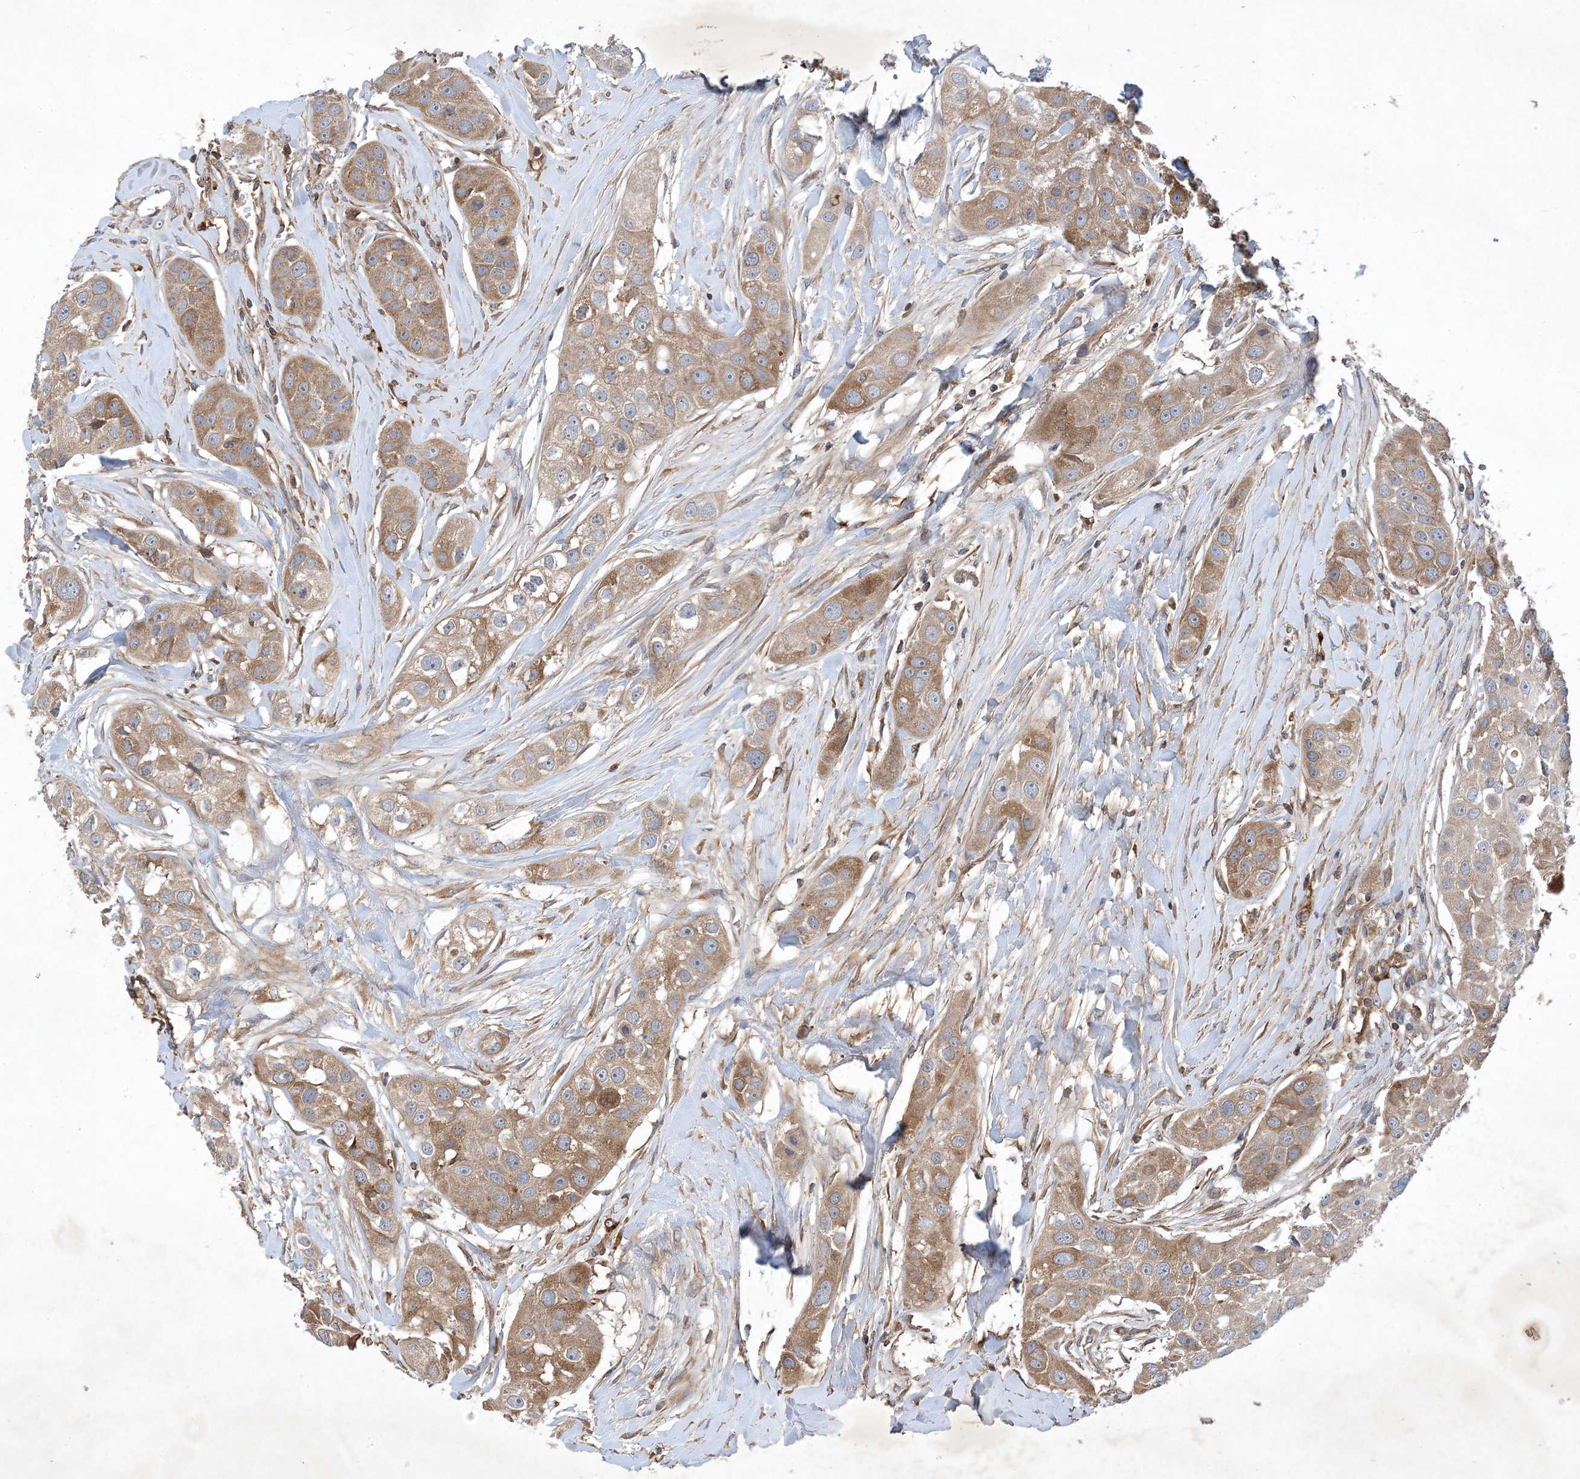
{"staining": {"intensity": "moderate", "quantity": ">75%", "location": "cytoplasmic/membranous"}, "tissue": "head and neck cancer", "cell_type": "Tumor cells", "image_type": "cancer", "snomed": [{"axis": "morphology", "description": "Normal tissue, NOS"}, {"axis": "morphology", "description": "Squamous cell carcinoma, NOS"}, {"axis": "topography", "description": "Skeletal muscle"}, {"axis": "topography", "description": "Head-Neck"}], "caption": "A brown stain highlights moderate cytoplasmic/membranous staining of a protein in head and neck cancer tumor cells. (Brightfield microscopy of DAB IHC at high magnification).", "gene": "STK19", "patient": {"sex": "male", "age": 51}}